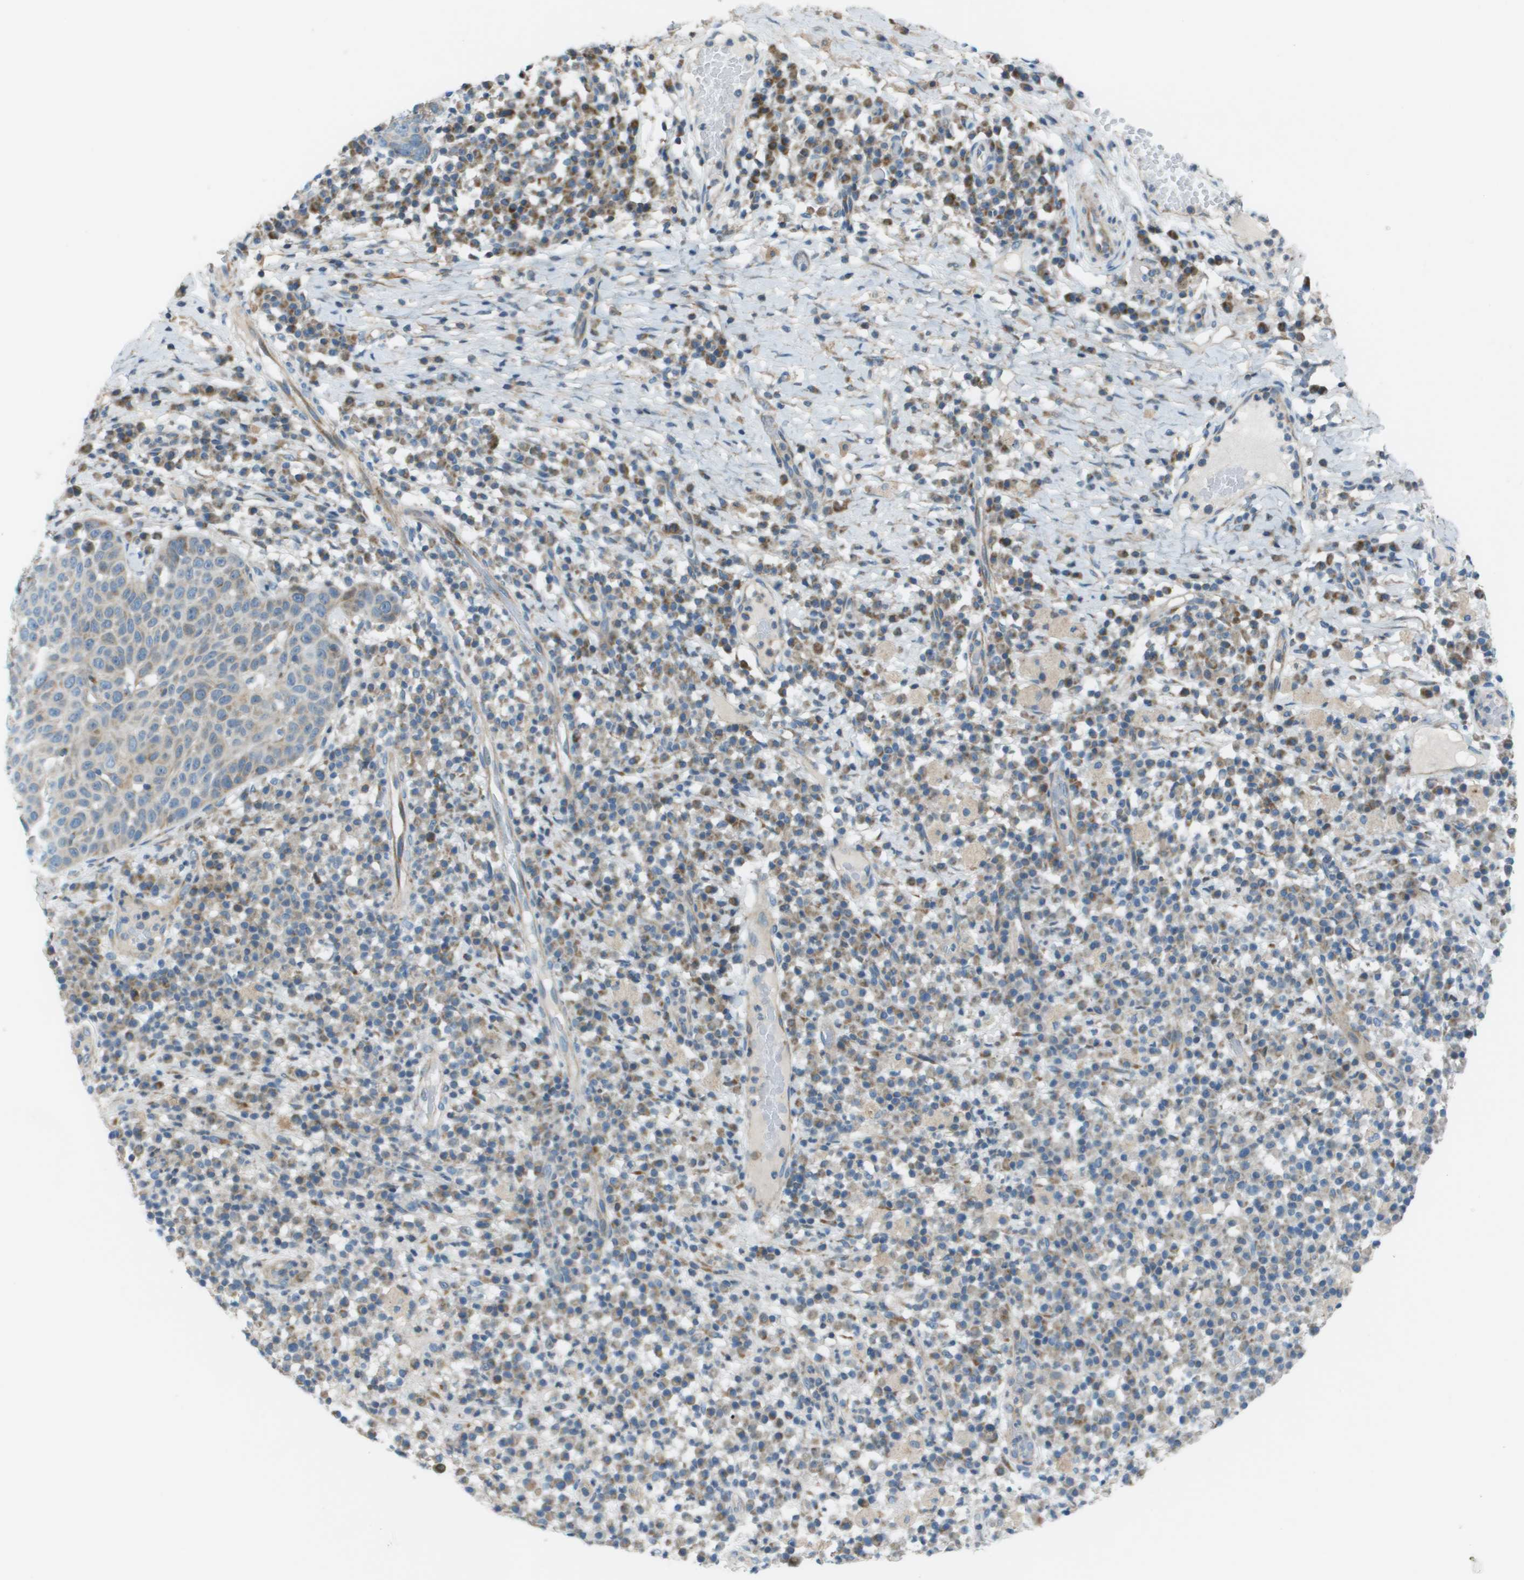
{"staining": {"intensity": "weak", "quantity": "<25%", "location": "cytoplasmic/membranous"}, "tissue": "skin cancer", "cell_type": "Tumor cells", "image_type": "cancer", "snomed": [{"axis": "morphology", "description": "Squamous cell carcinoma in situ, NOS"}, {"axis": "morphology", "description": "Squamous cell carcinoma, NOS"}, {"axis": "topography", "description": "Skin"}], "caption": "Tumor cells are negative for brown protein staining in skin squamous cell carcinoma in situ. The staining was performed using DAB (3,3'-diaminobenzidine) to visualize the protein expression in brown, while the nuclei were stained in blue with hematoxylin (Magnification: 20x).", "gene": "GALNT6", "patient": {"sex": "male", "age": 93}}